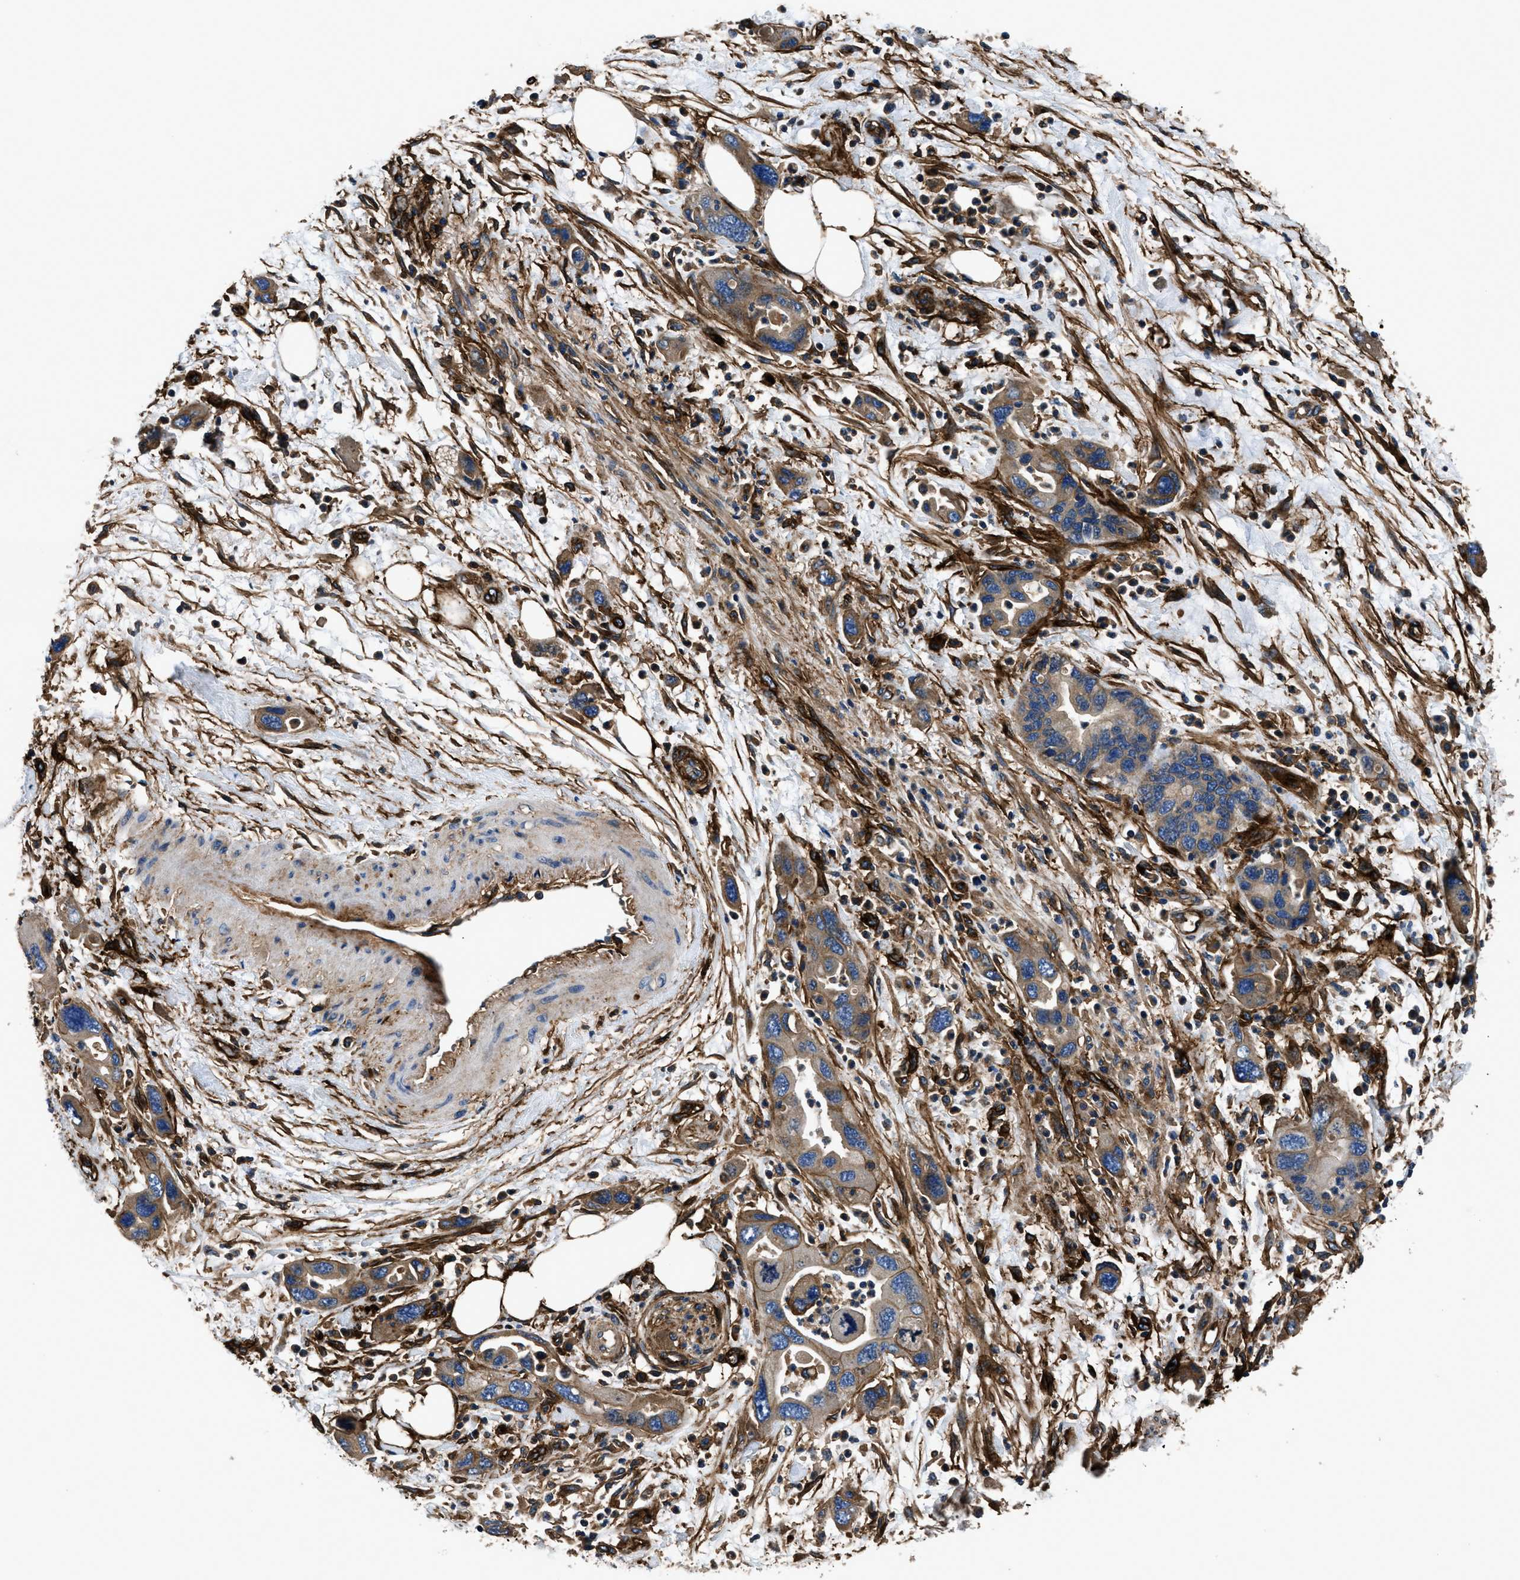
{"staining": {"intensity": "weak", "quantity": ">75%", "location": "cytoplasmic/membranous"}, "tissue": "pancreatic cancer", "cell_type": "Tumor cells", "image_type": "cancer", "snomed": [{"axis": "morphology", "description": "Normal tissue, NOS"}, {"axis": "morphology", "description": "Adenocarcinoma, NOS"}, {"axis": "topography", "description": "Pancreas"}], "caption": "Immunohistochemistry micrograph of human pancreatic cancer (adenocarcinoma) stained for a protein (brown), which shows low levels of weak cytoplasmic/membranous expression in about >75% of tumor cells.", "gene": "CD276", "patient": {"sex": "female", "age": 71}}